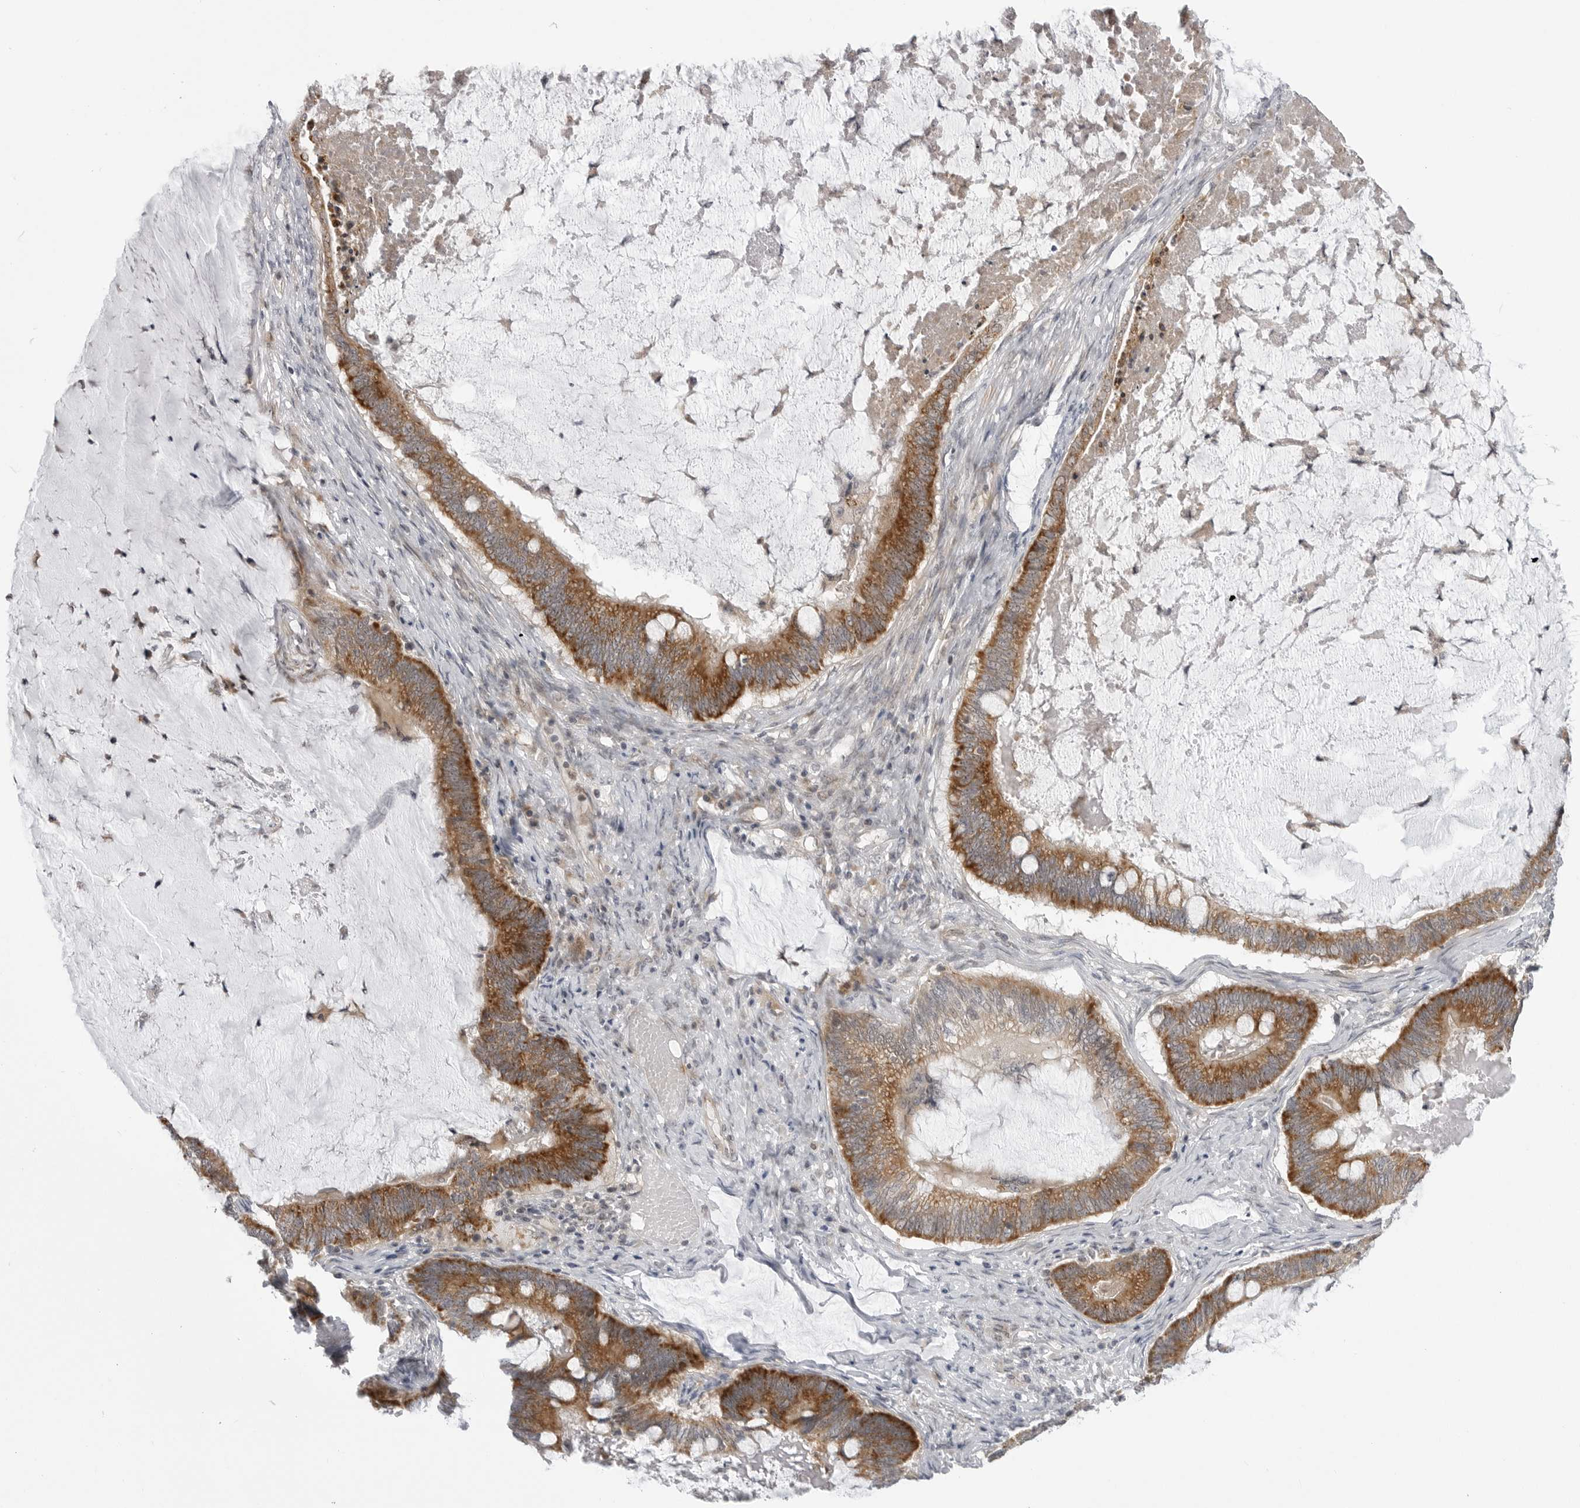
{"staining": {"intensity": "strong", "quantity": "25%-75%", "location": "cytoplasmic/membranous"}, "tissue": "ovarian cancer", "cell_type": "Tumor cells", "image_type": "cancer", "snomed": [{"axis": "morphology", "description": "Cystadenocarcinoma, mucinous, NOS"}, {"axis": "topography", "description": "Ovary"}], "caption": "IHC photomicrograph of neoplastic tissue: human ovarian mucinous cystadenocarcinoma stained using IHC shows high levels of strong protein expression localized specifically in the cytoplasmic/membranous of tumor cells, appearing as a cytoplasmic/membranous brown color.", "gene": "CCDC18", "patient": {"sex": "female", "age": 61}}